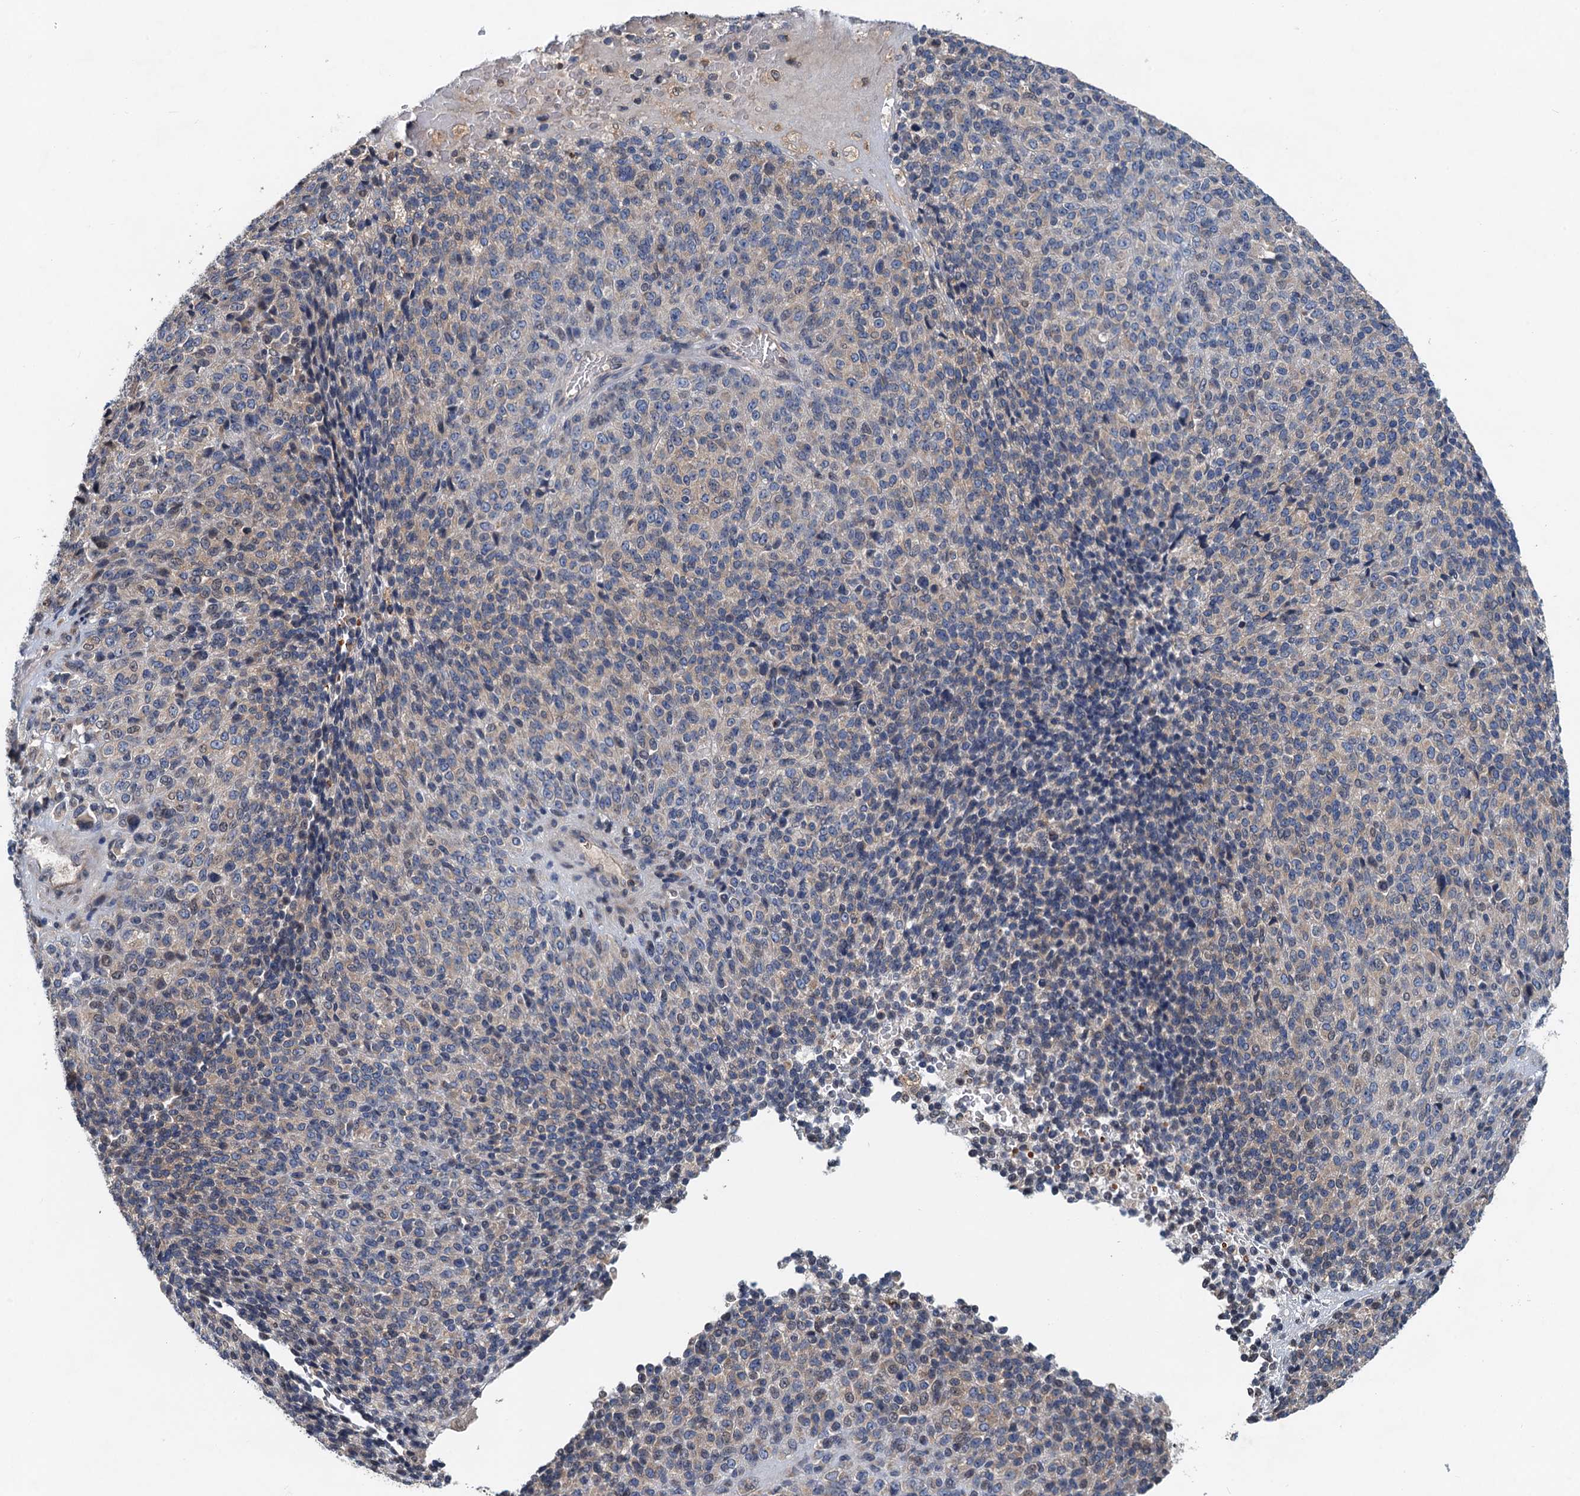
{"staining": {"intensity": "weak", "quantity": "<25%", "location": "cytoplasmic/membranous"}, "tissue": "melanoma", "cell_type": "Tumor cells", "image_type": "cancer", "snomed": [{"axis": "morphology", "description": "Malignant melanoma, Metastatic site"}, {"axis": "topography", "description": "Brain"}], "caption": "Histopathology image shows no significant protein staining in tumor cells of malignant melanoma (metastatic site).", "gene": "NBEA", "patient": {"sex": "female", "age": 56}}